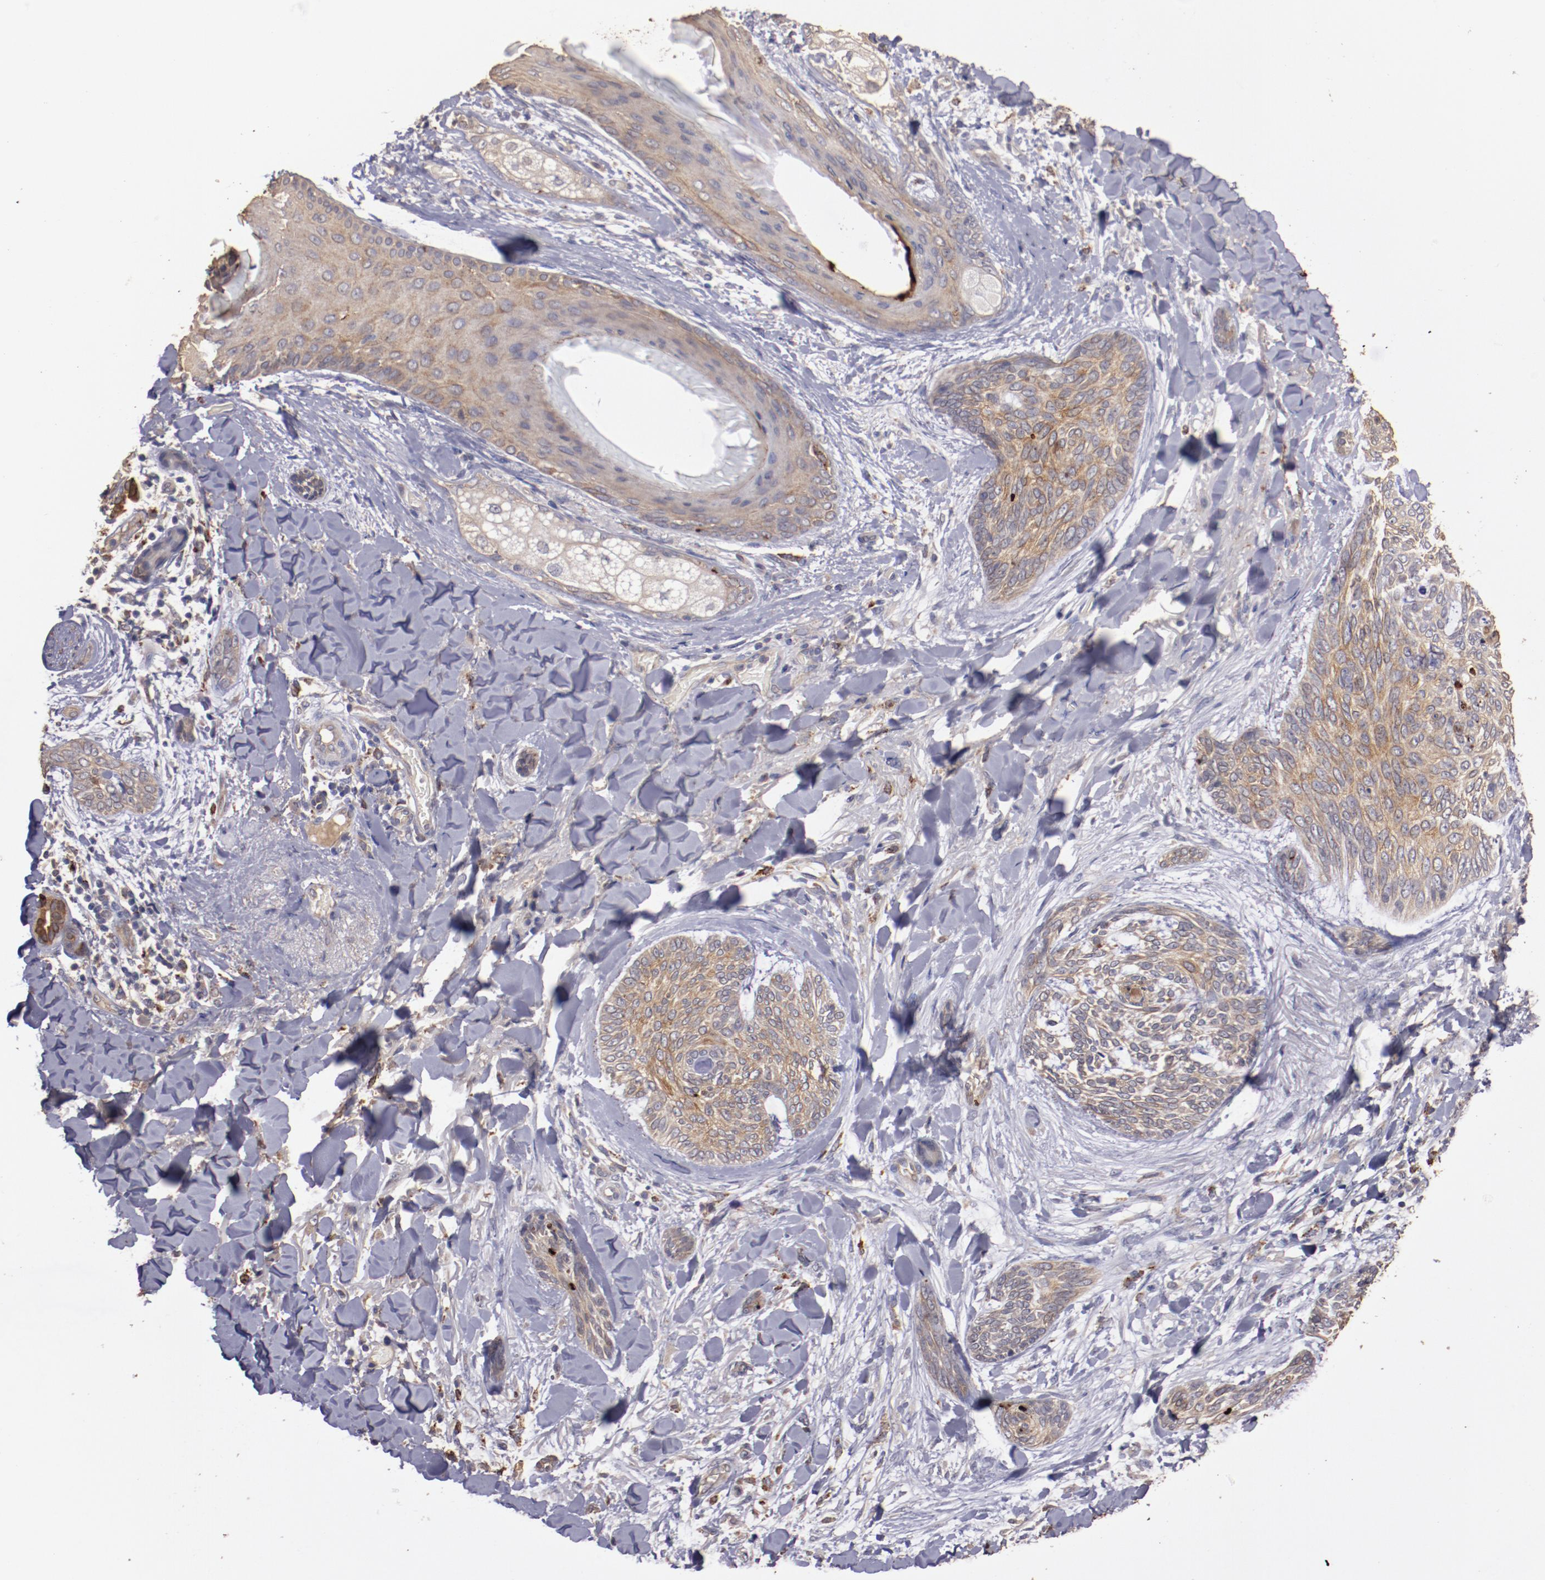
{"staining": {"intensity": "moderate", "quantity": ">75%", "location": "cytoplasmic/membranous"}, "tissue": "skin cancer", "cell_type": "Tumor cells", "image_type": "cancer", "snomed": [{"axis": "morphology", "description": "Normal tissue, NOS"}, {"axis": "morphology", "description": "Basal cell carcinoma"}, {"axis": "topography", "description": "Skin"}], "caption": "Immunohistochemical staining of human skin basal cell carcinoma exhibits moderate cytoplasmic/membranous protein positivity in approximately >75% of tumor cells.", "gene": "SRRD", "patient": {"sex": "female", "age": 71}}